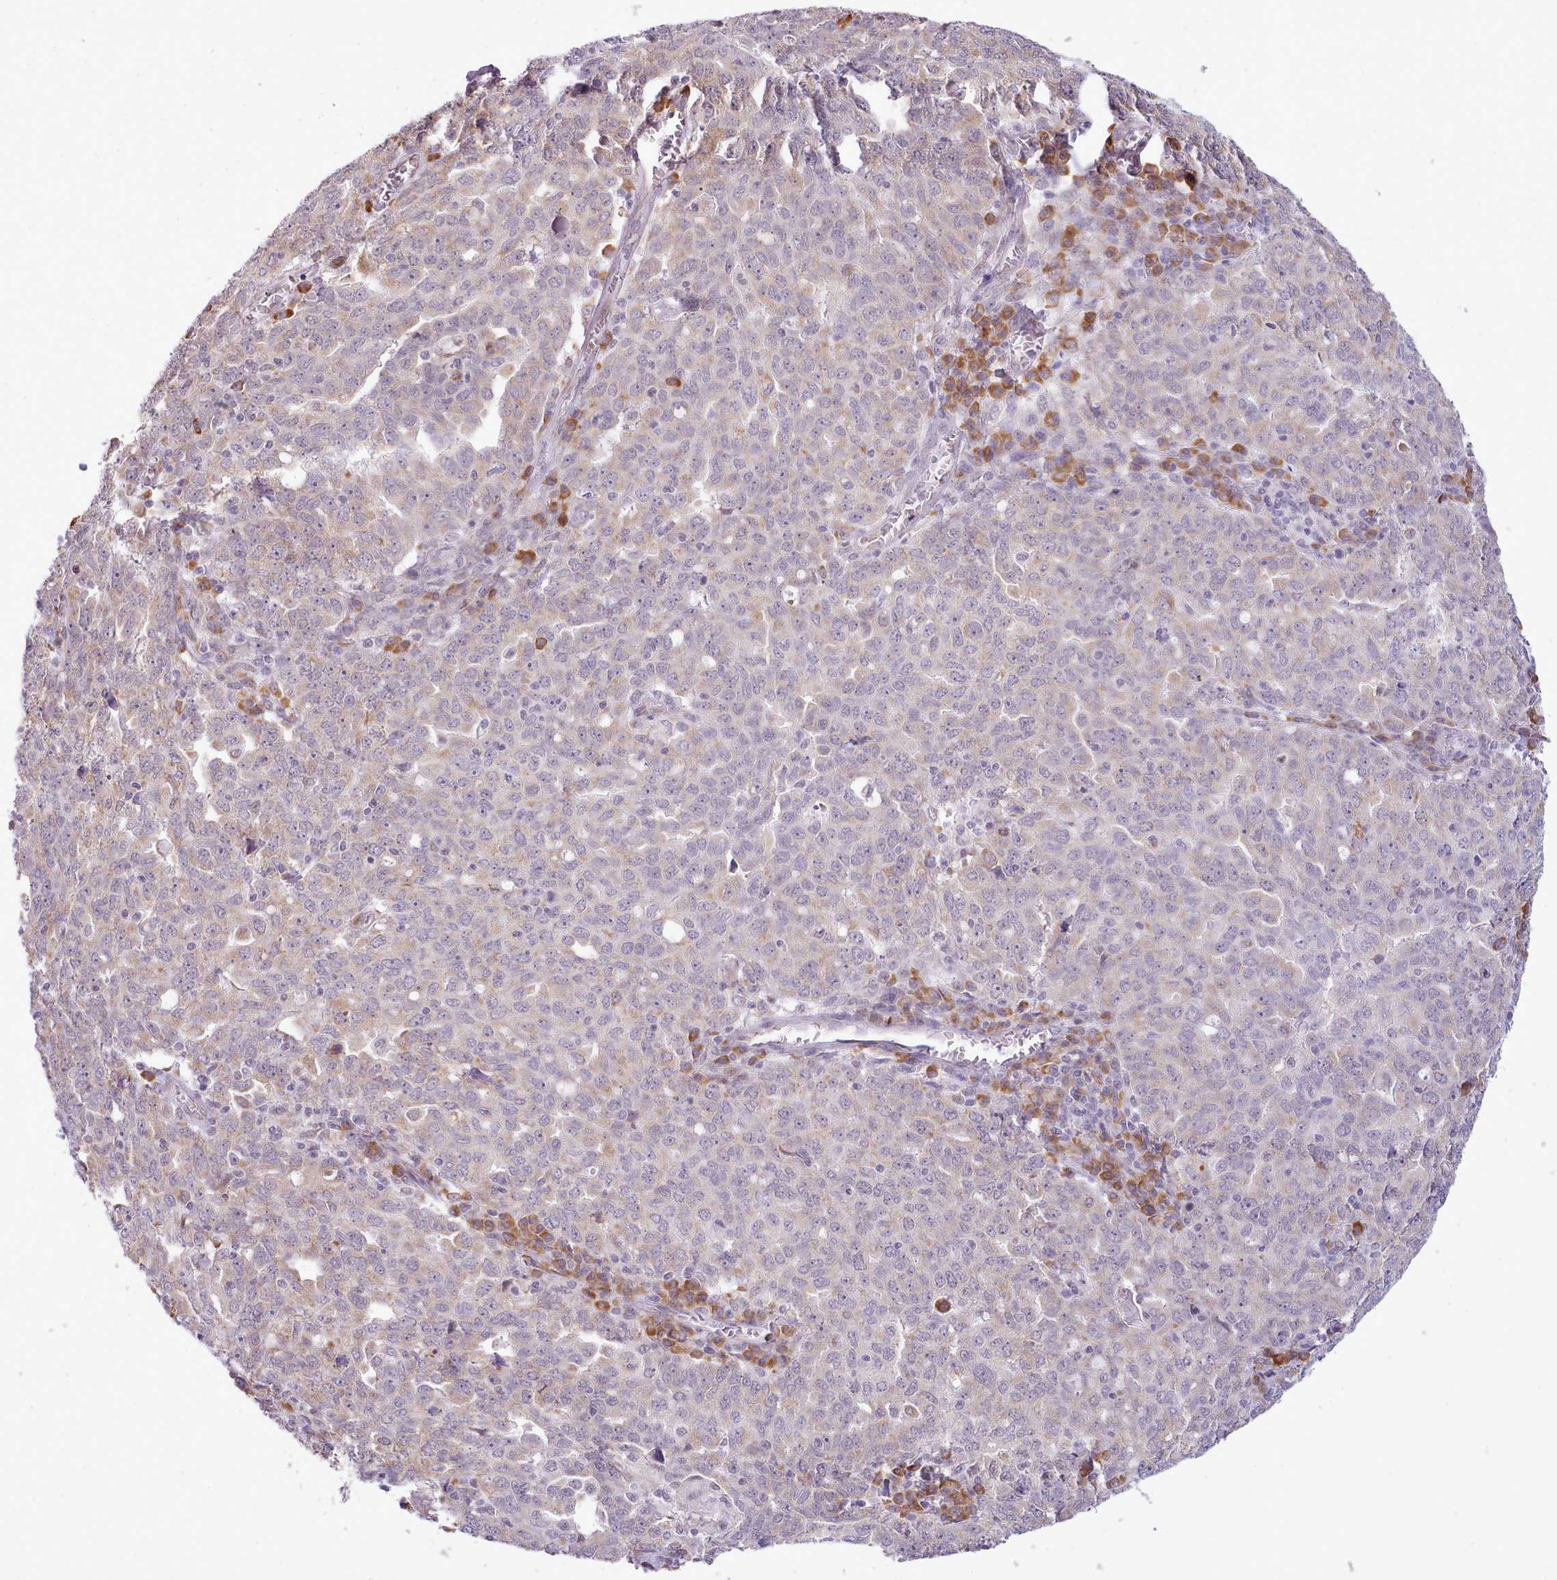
{"staining": {"intensity": "weak", "quantity": "<25%", "location": "cytoplasmic/membranous"}, "tissue": "ovarian cancer", "cell_type": "Tumor cells", "image_type": "cancer", "snomed": [{"axis": "morphology", "description": "Carcinoma, endometroid"}, {"axis": "topography", "description": "Ovary"}], "caption": "An IHC photomicrograph of endometroid carcinoma (ovarian) is shown. There is no staining in tumor cells of endometroid carcinoma (ovarian).", "gene": "SEC61B", "patient": {"sex": "female", "age": 62}}